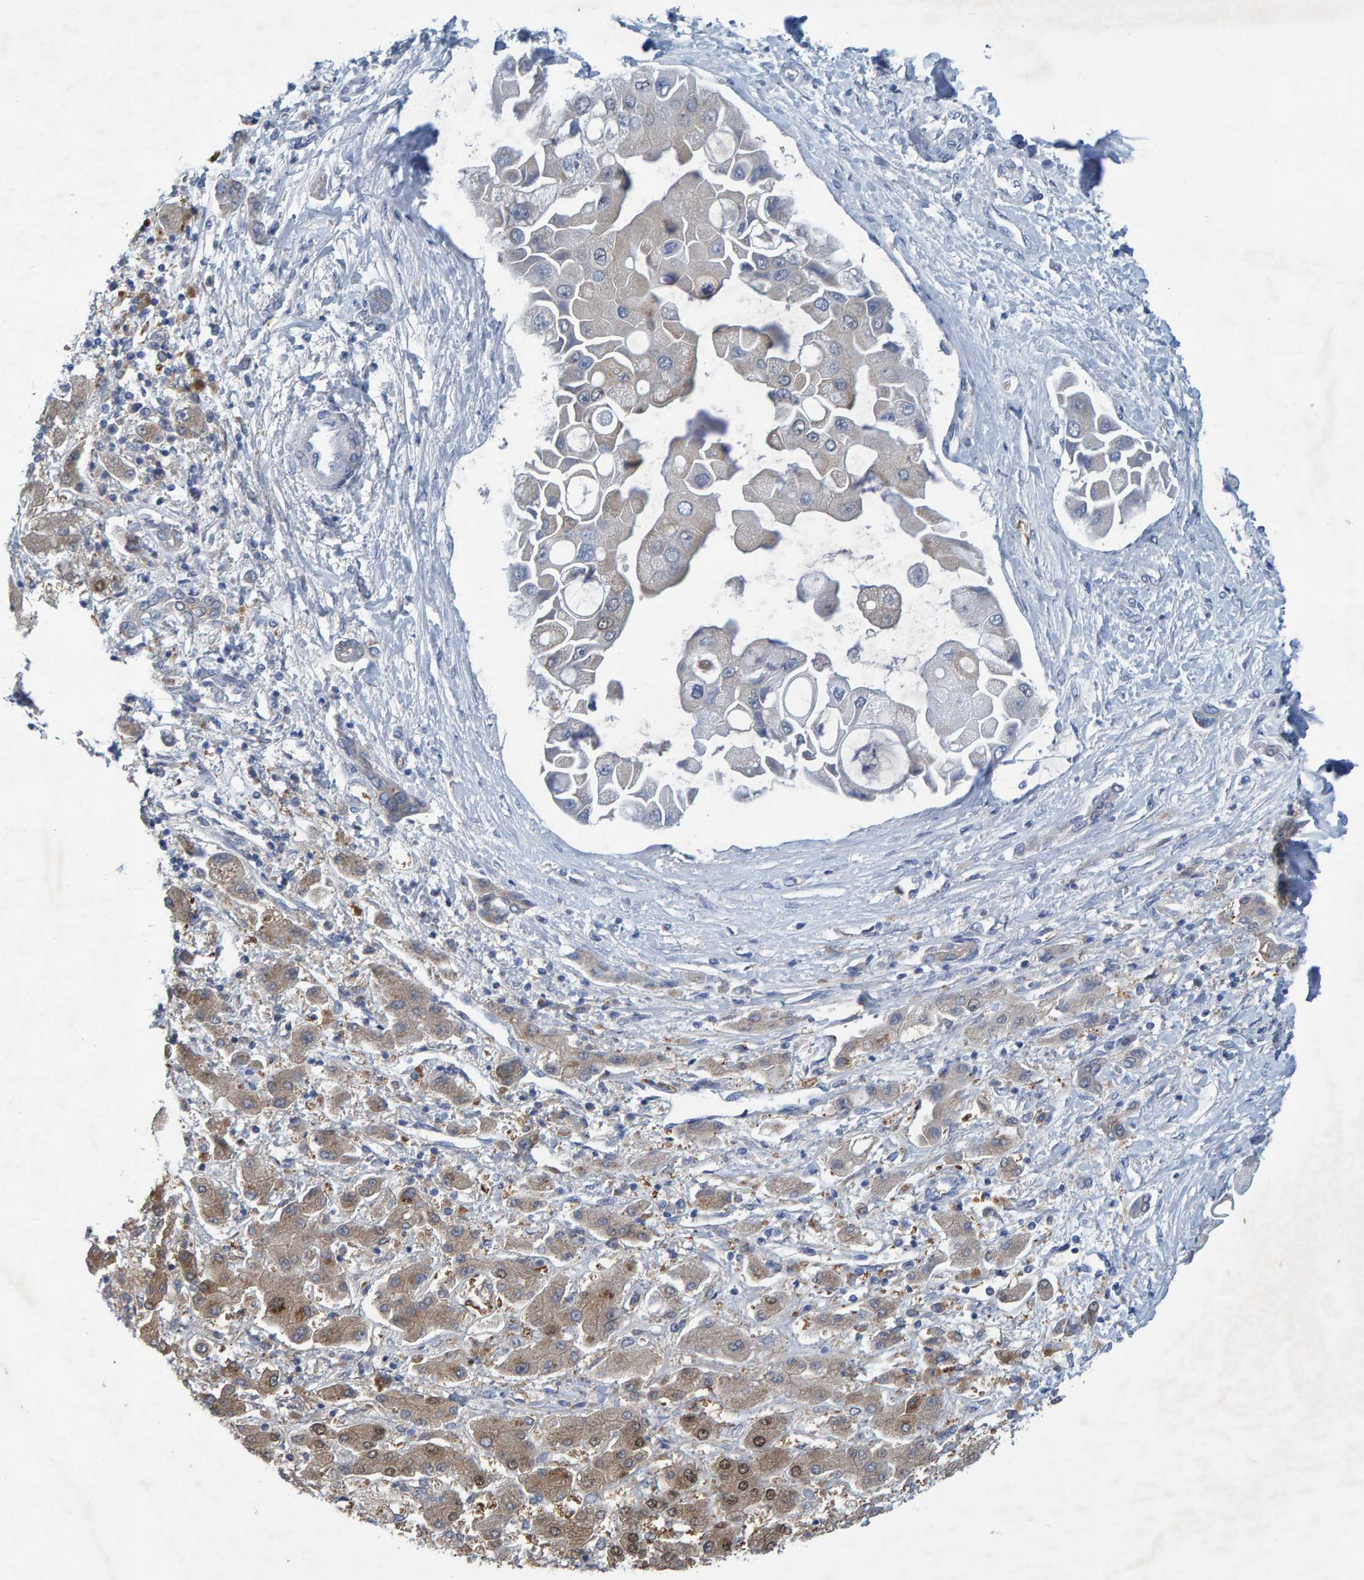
{"staining": {"intensity": "negative", "quantity": "none", "location": "none"}, "tissue": "liver cancer", "cell_type": "Tumor cells", "image_type": "cancer", "snomed": [{"axis": "morphology", "description": "Cholangiocarcinoma"}, {"axis": "topography", "description": "Liver"}], "caption": "Histopathology image shows no significant protein expression in tumor cells of liver cancer. Nuclei are stained in blue.", "gene": "ALAD", "patient": {"sex": "male", "age": 50}}